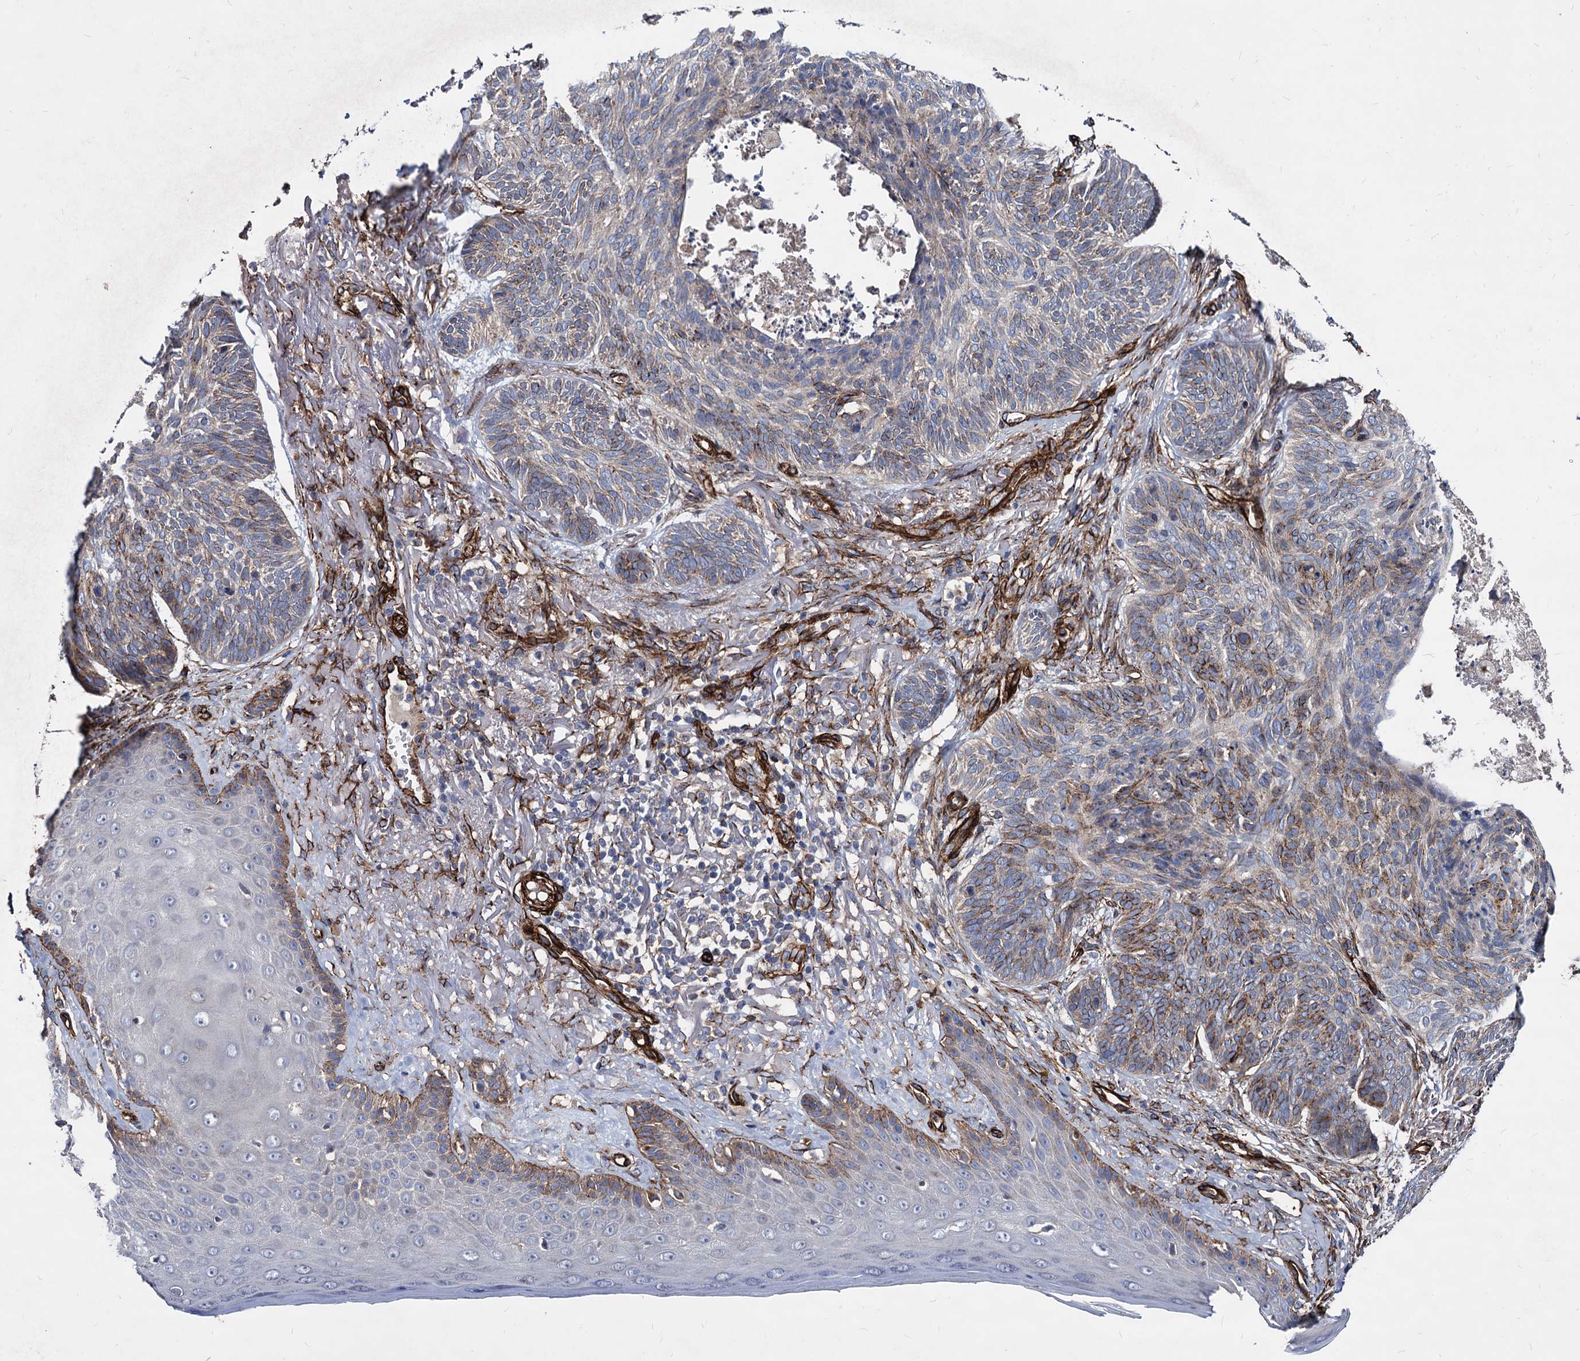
{"staining": {"intensity": "moderate", "quantity": "<25%", "location": "cytoplasmic/membranous"}, "tissue": "skin cancer", "cell_type": "Tumor cells", "image_type": "cancer", "snomed": [{"axis": "morphology", "description": "Normal tissue, NOS"}, {"axis": "morphology", "description": "Basal cell carcinoma"}, {"axis": "topography", "description": "Skin"}], "caption": "A micrograph of human basal cell carcinoma (skin) stained for a protein demonstrates moderate cytoplasmic/membranous brown staining in tumor cells.", "gene": "WDR11", "patient": {"sex": "male", "age": 66}}